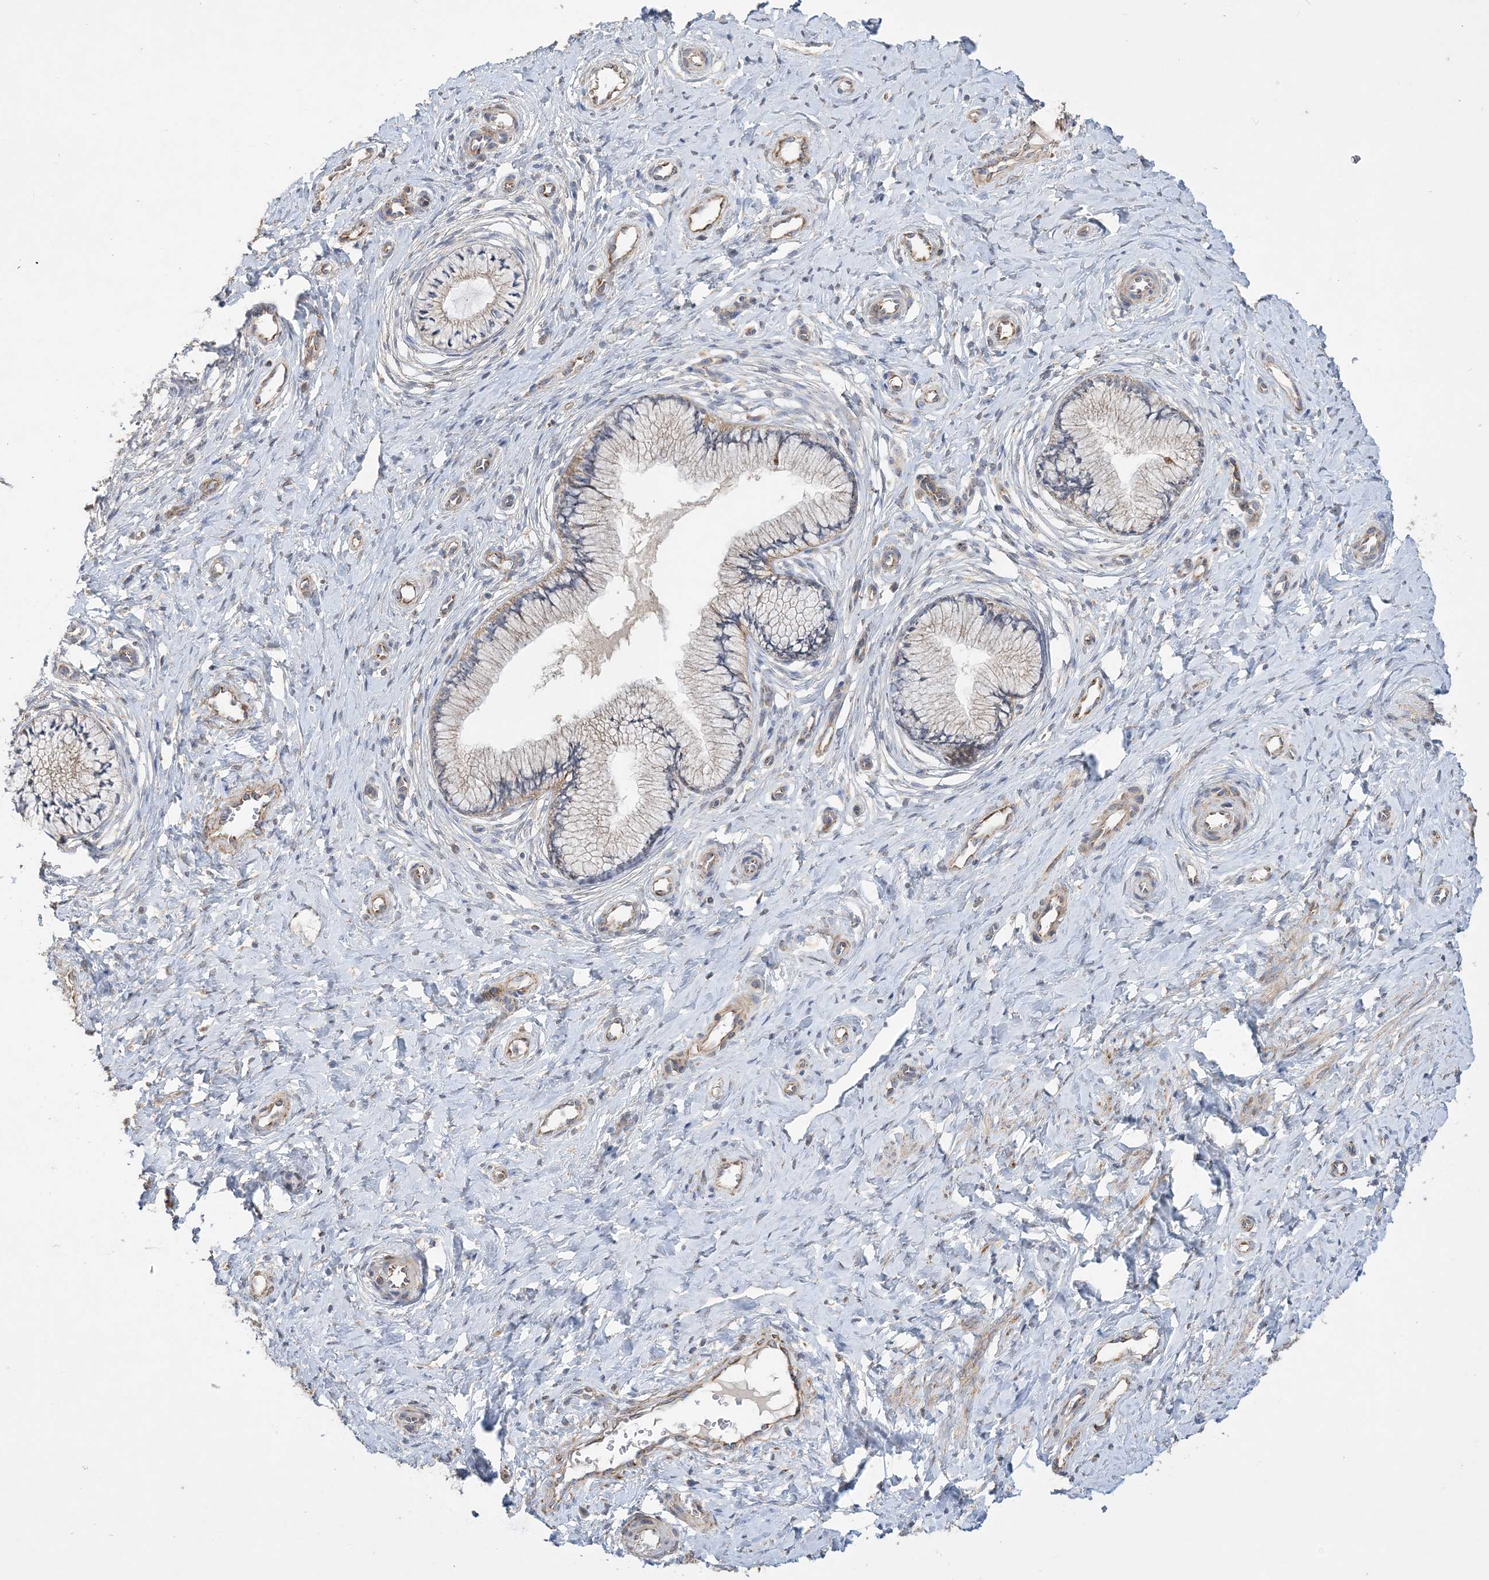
{"staining": {"intensity": "moderate", "quantity": "<25%", "location": "cytoplasmic/membranous"}, "tissue": "cervix", "cell_type": "Glandular cells", "image_type": "normal", "snomed": [{"axis": "morphology", "description": "Normal tissue, NOS"}, {"axis": "topography", "description": "Cervix"}], "caption": "Protein analysis of benign cervix shows moderate cytoplasmic/membranous staining in approximately <25% of glandular cells.", "gene": "FEZ2", "patient": {"sex": "female", "age": 36}}